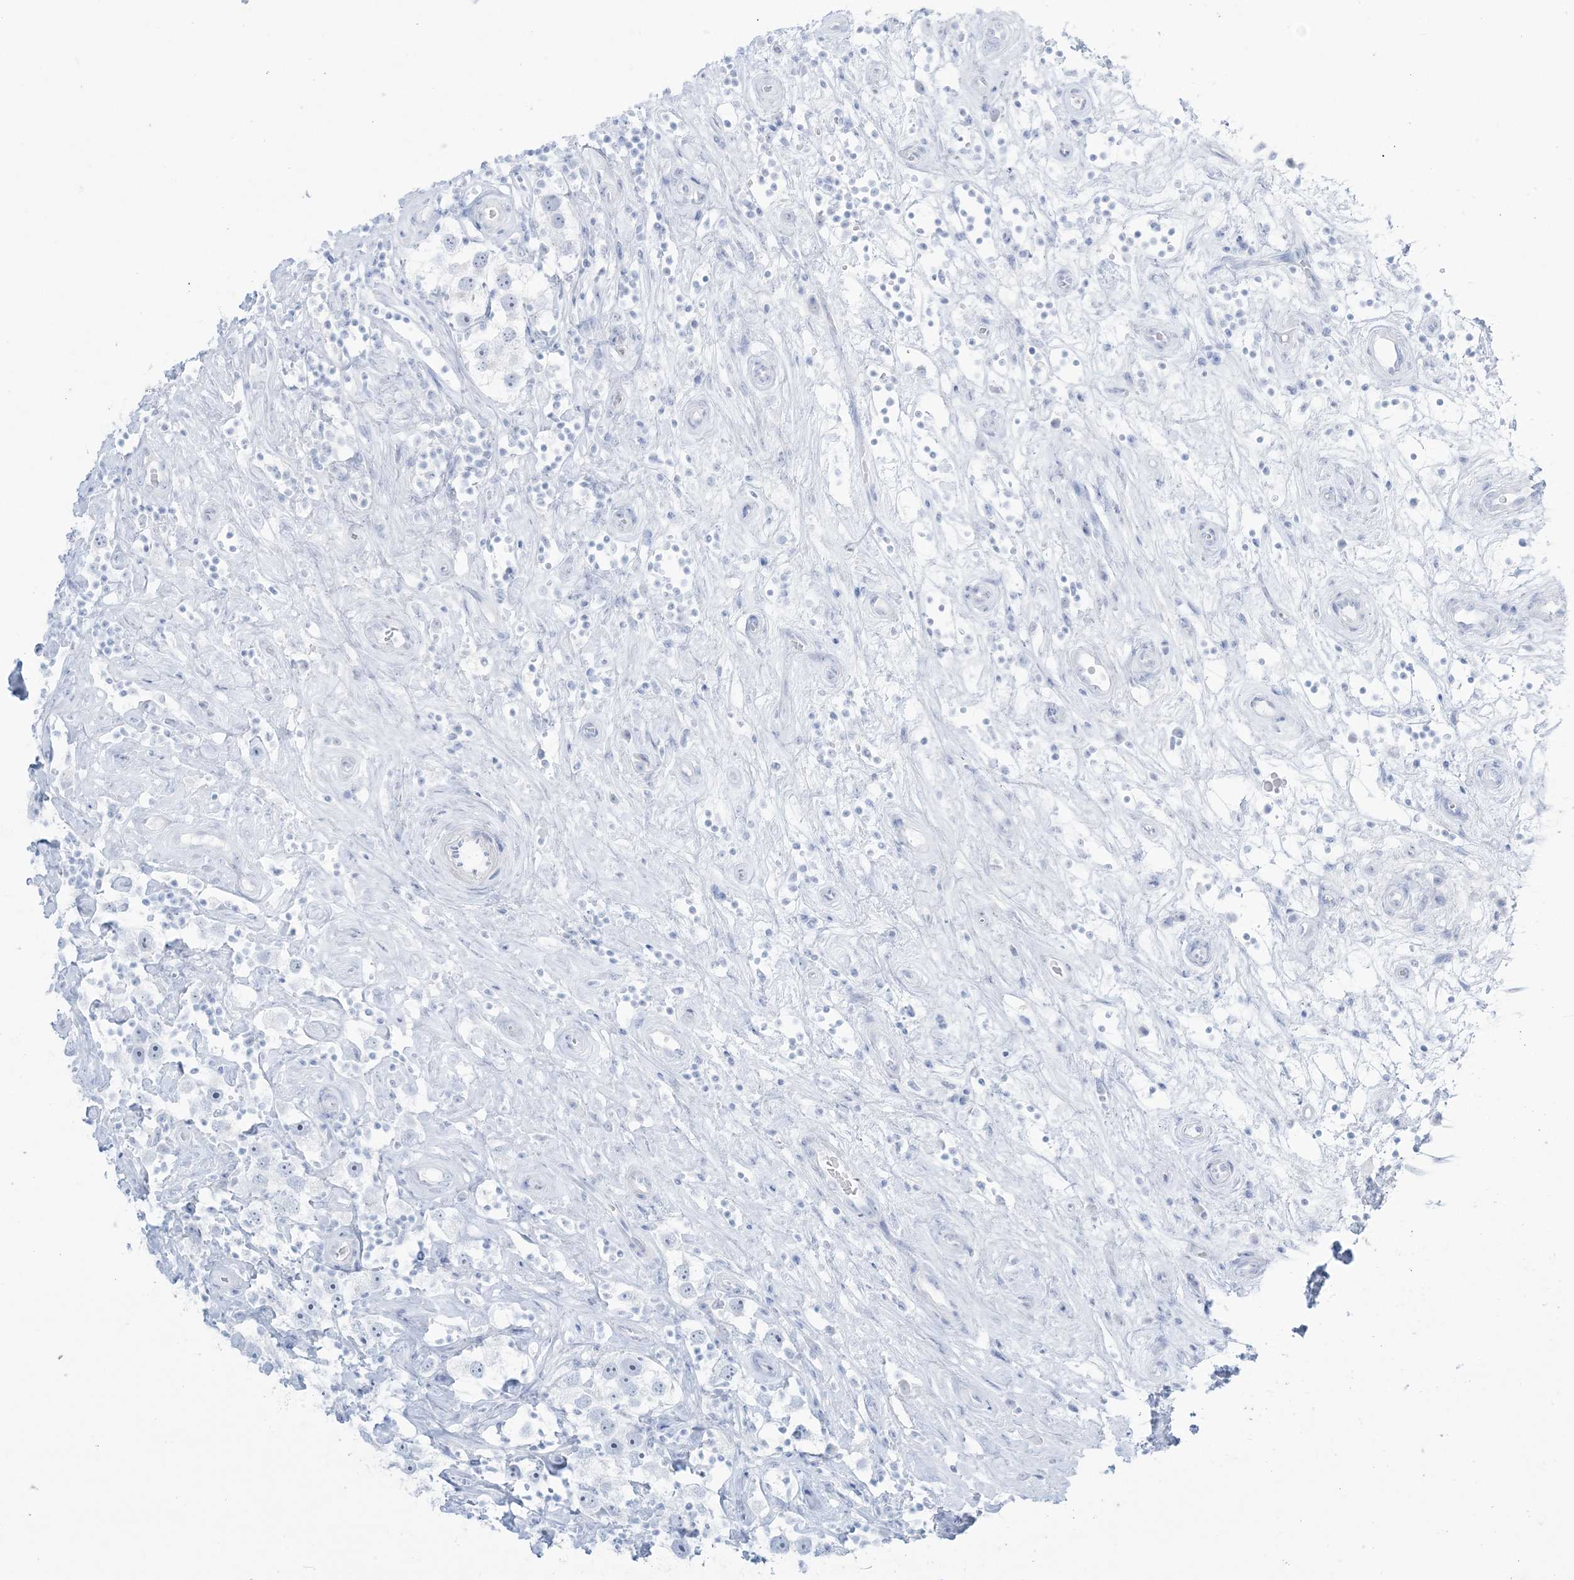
{"staining": {"intensity": "negative", "quantity": "none", "location": "none"}, "tissue": "testis cancer", "cell_type": "Tumor cells", "image_type": "cancer", "snomed": [{"axis": "morphology", "description": "Seminoma, NOS"}, {"axis": "topography", "description": "Testis"}], "caption": "Tumor cells are negative for brown protein staining in testis cancer (seminoma).", "gene": "AGXT", "patient": {"sex": "male", "age": 49}}